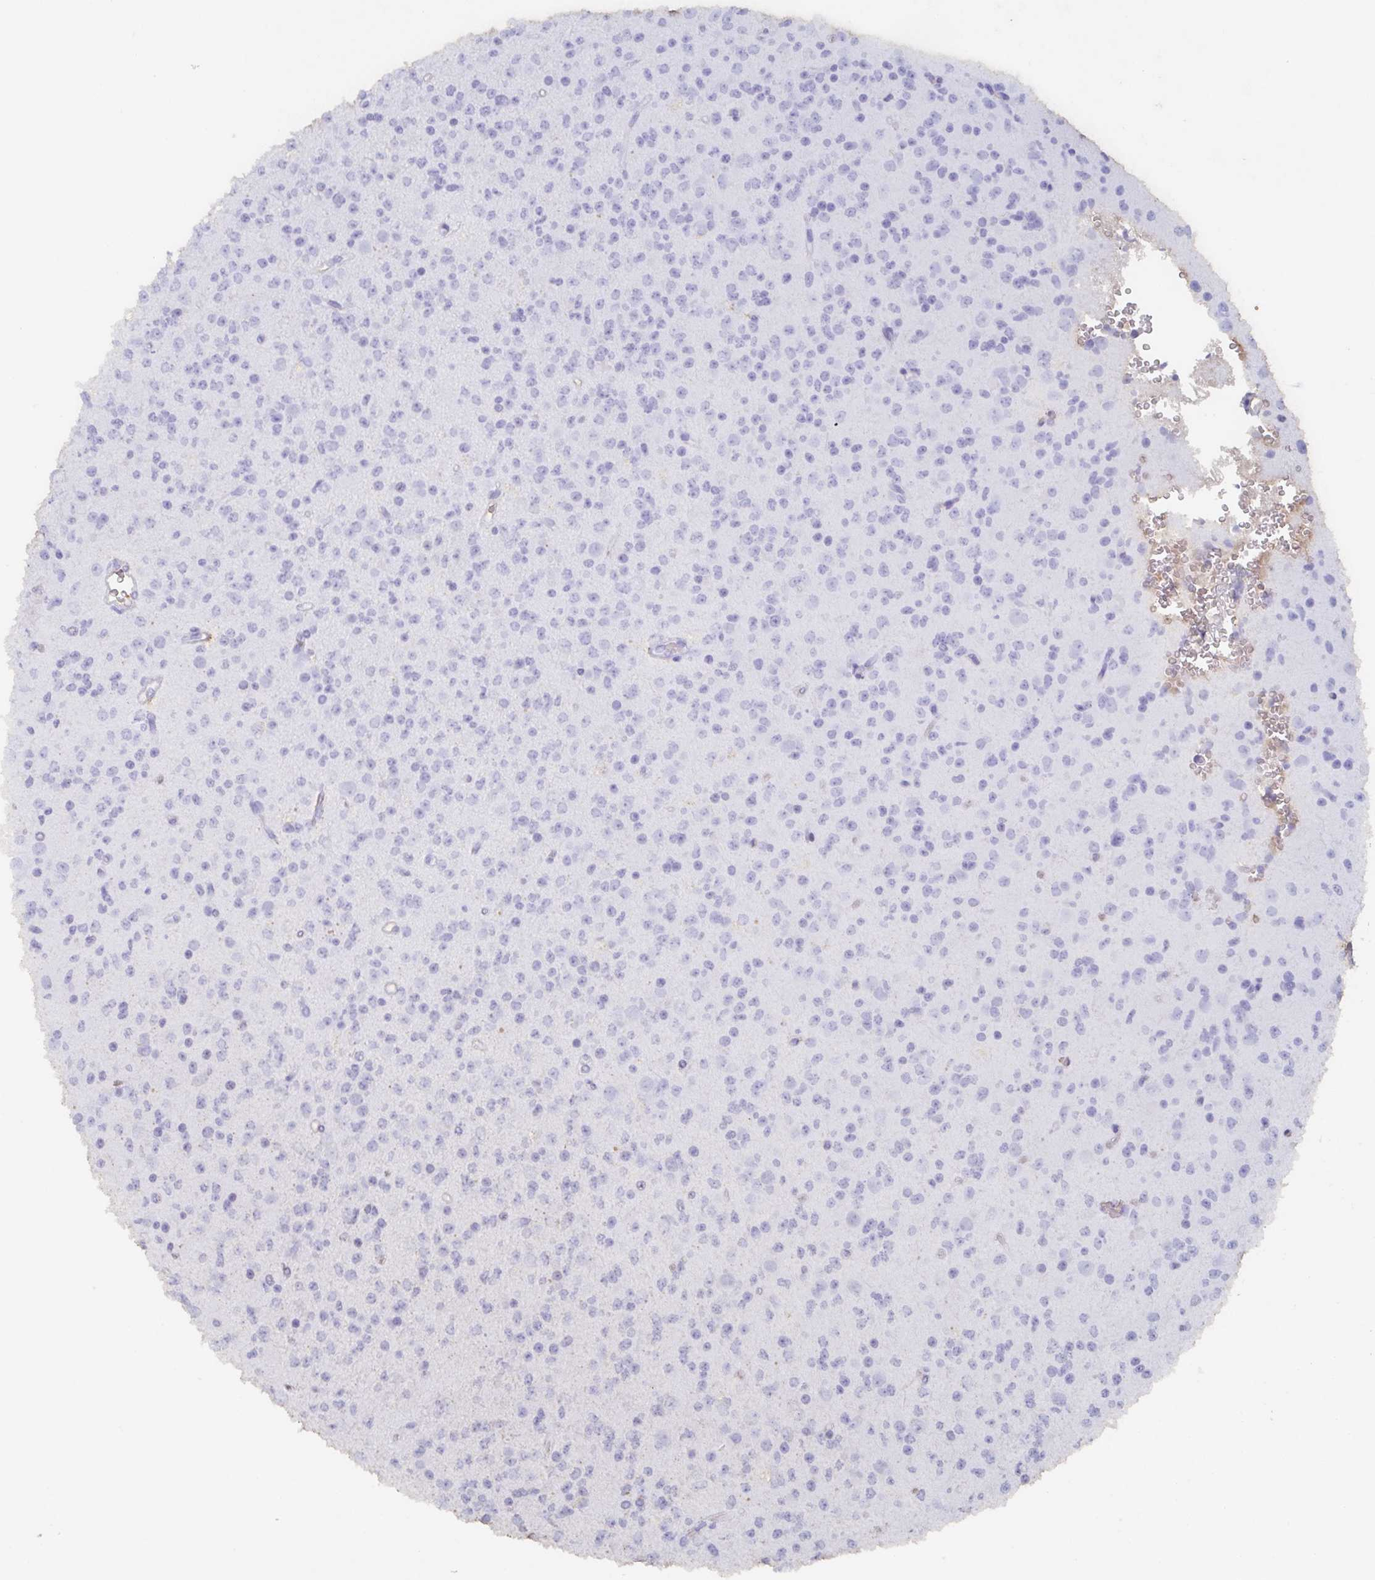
{"staining": {"intensity": "negative", "quantity": "none", "location": "none"}, "tissue": "glioma", "cell_type": "Tumor cells", "image_type": "cancer", "snomed": [{"axis": "morphology", "description": "Glioma, malignant, High grade"}, {"axis": "topography", "description": "Brain"}], "caption": "A photomicrograph of malignant glioma (high-grade) stained for a protein shows no brown staining in tumor cells.", "gene": "AGFG2", "patient": {"sex": "male", "age": 36}}